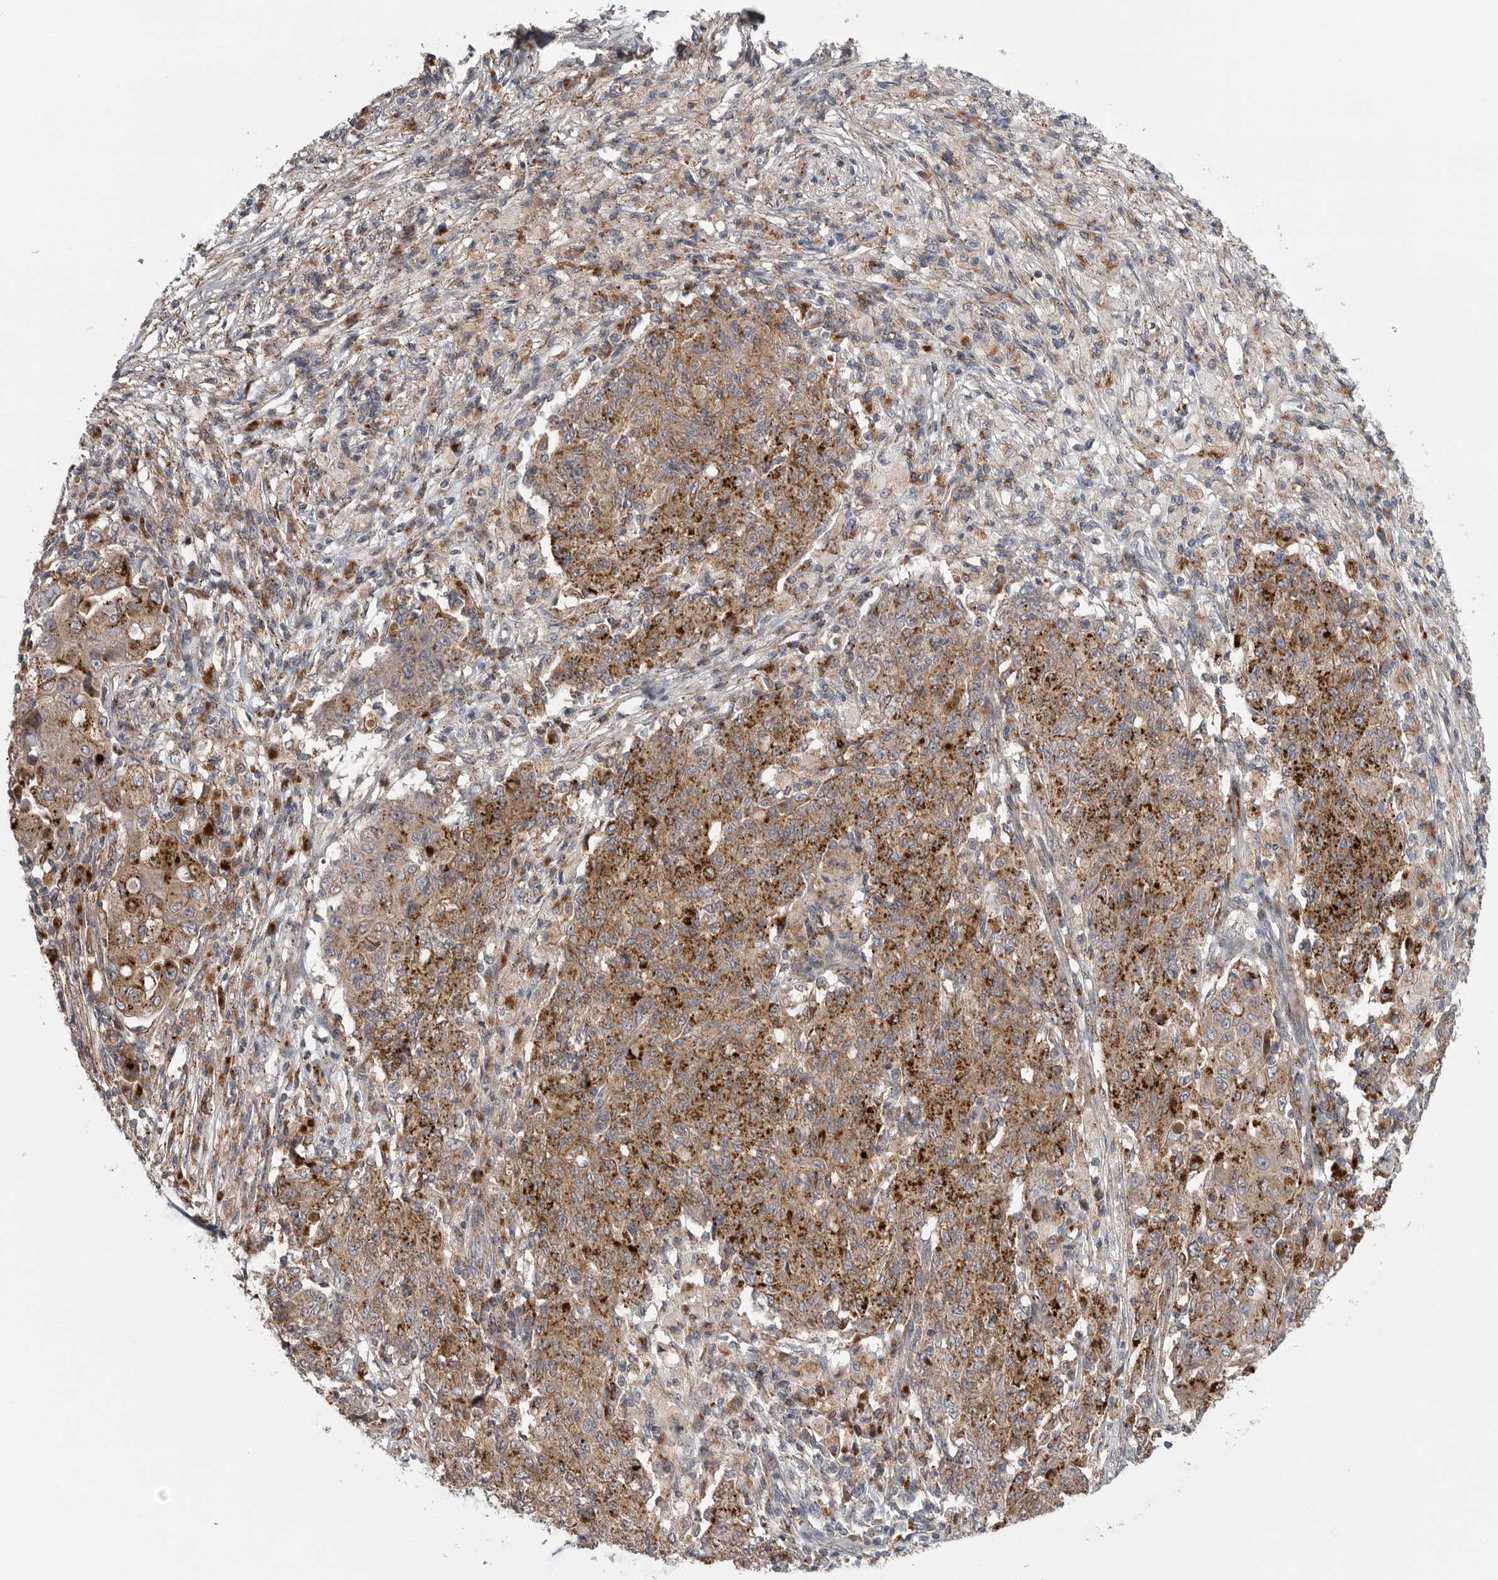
{"staining": {"intensity": "strong", "quantity": ">75%", "location": "cytoplasmic/membranous"}, "tissue": "ovarian cancer", "cell_type": "Tumor cells", "image_type": "cancer", "snomed": [{"axis": "morphology", "description": "Carcinoma, endometroid"}, {"axis": "topography", "description": "Ovary"}], "caption": "Ovarian cancer was stained to show a protein in brown. There is high levels of strong cytoplasmic/membranous expression in approximately >75% of tumor cells.", "gene": "GALNS", "patient": {"sex": "female", "age": 42}}